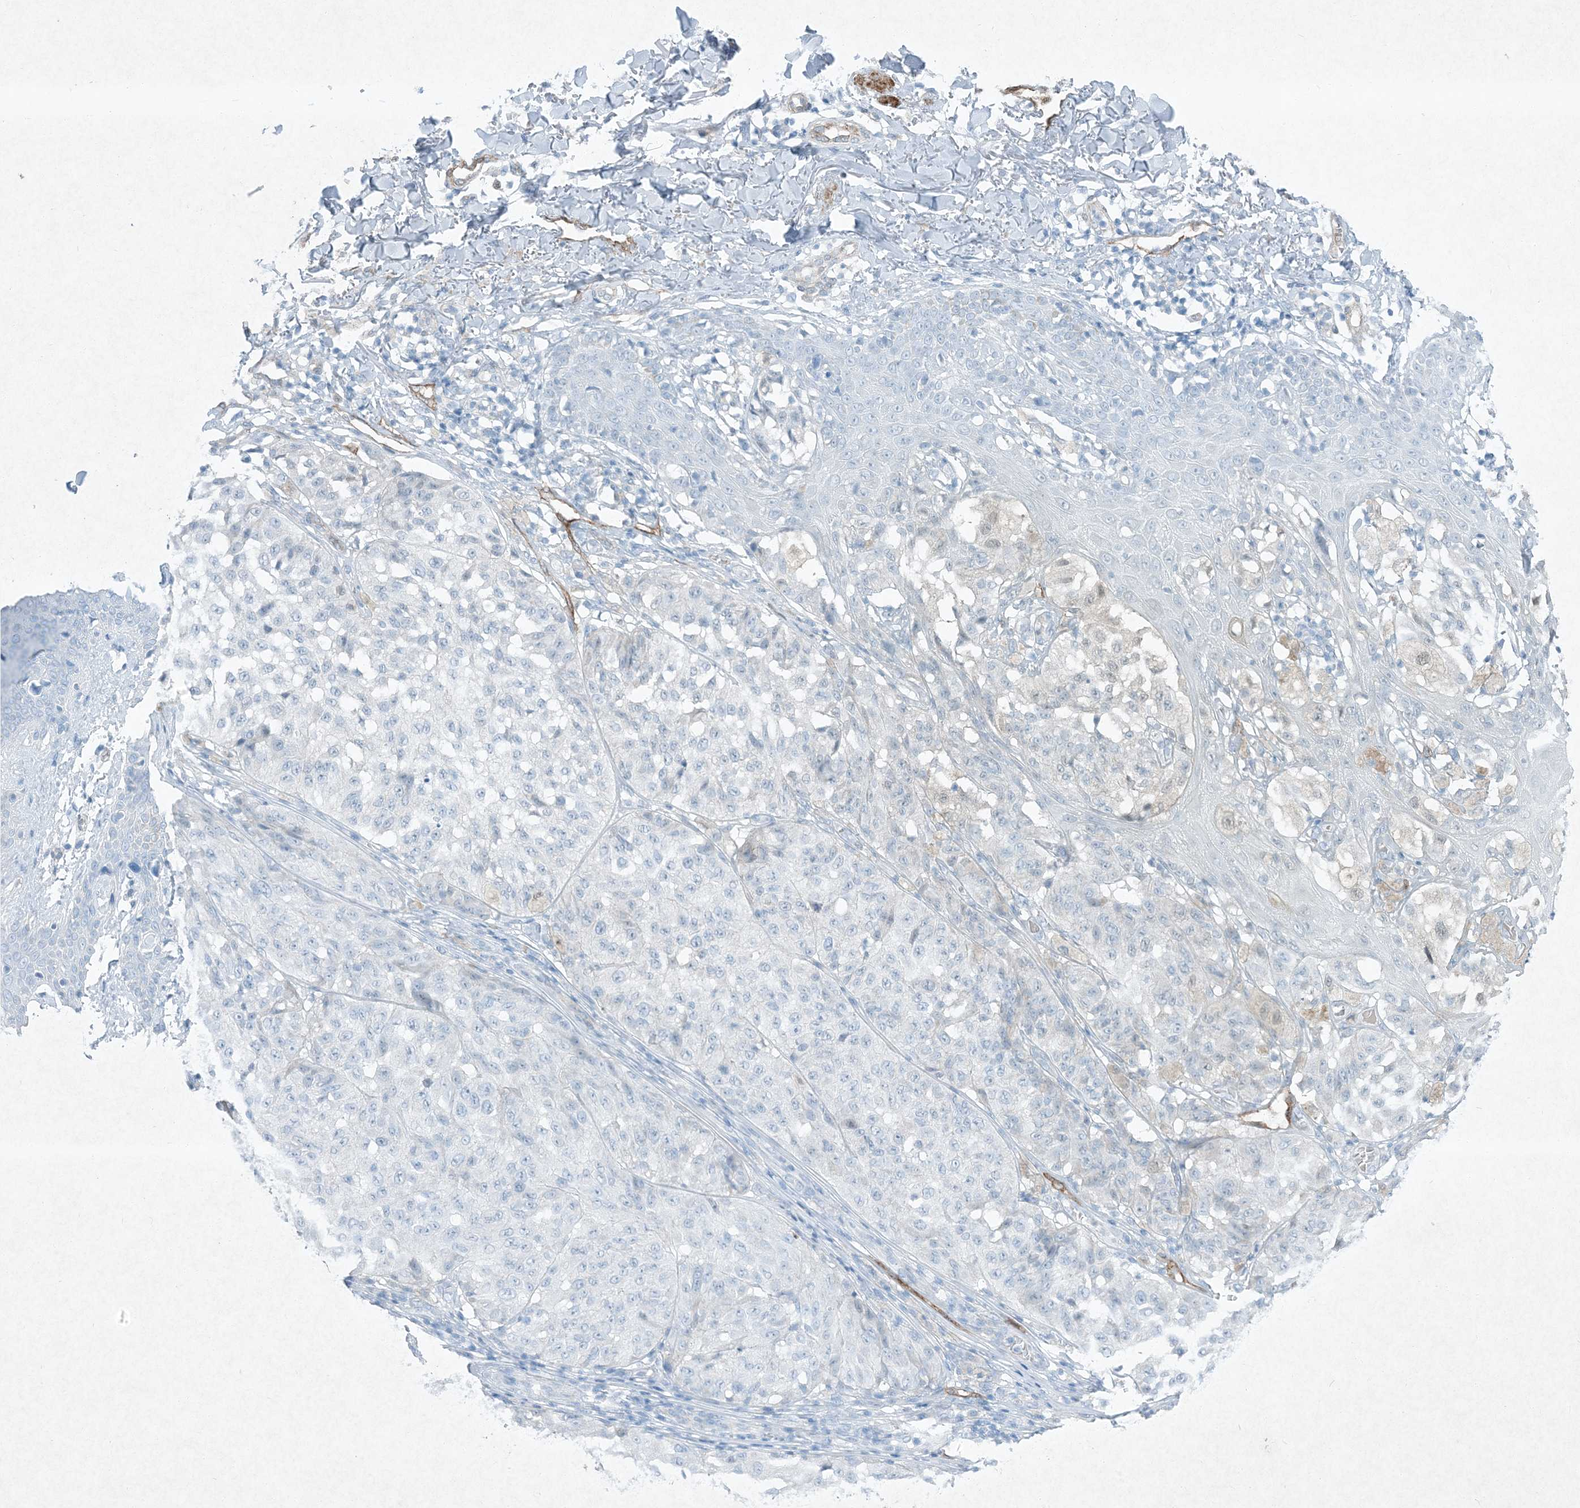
{"staining": {"intensity": "negative", "quantity": "none", "location": "none"}, "tissue": "melanoma", "cell_type": "Tumor cells", "image_type": "cancer", "snomed": [{"axis": "morphology", "description": "Malignant melanoma, NOS"}, {"axis": "topography", "description": "Skin"}], "caption": "Immunohistochemical staining of human melanoma displays no significant staining in tumor cells.", "gene": "PGM5", "patient": {"sex": "female", "age": 46}}